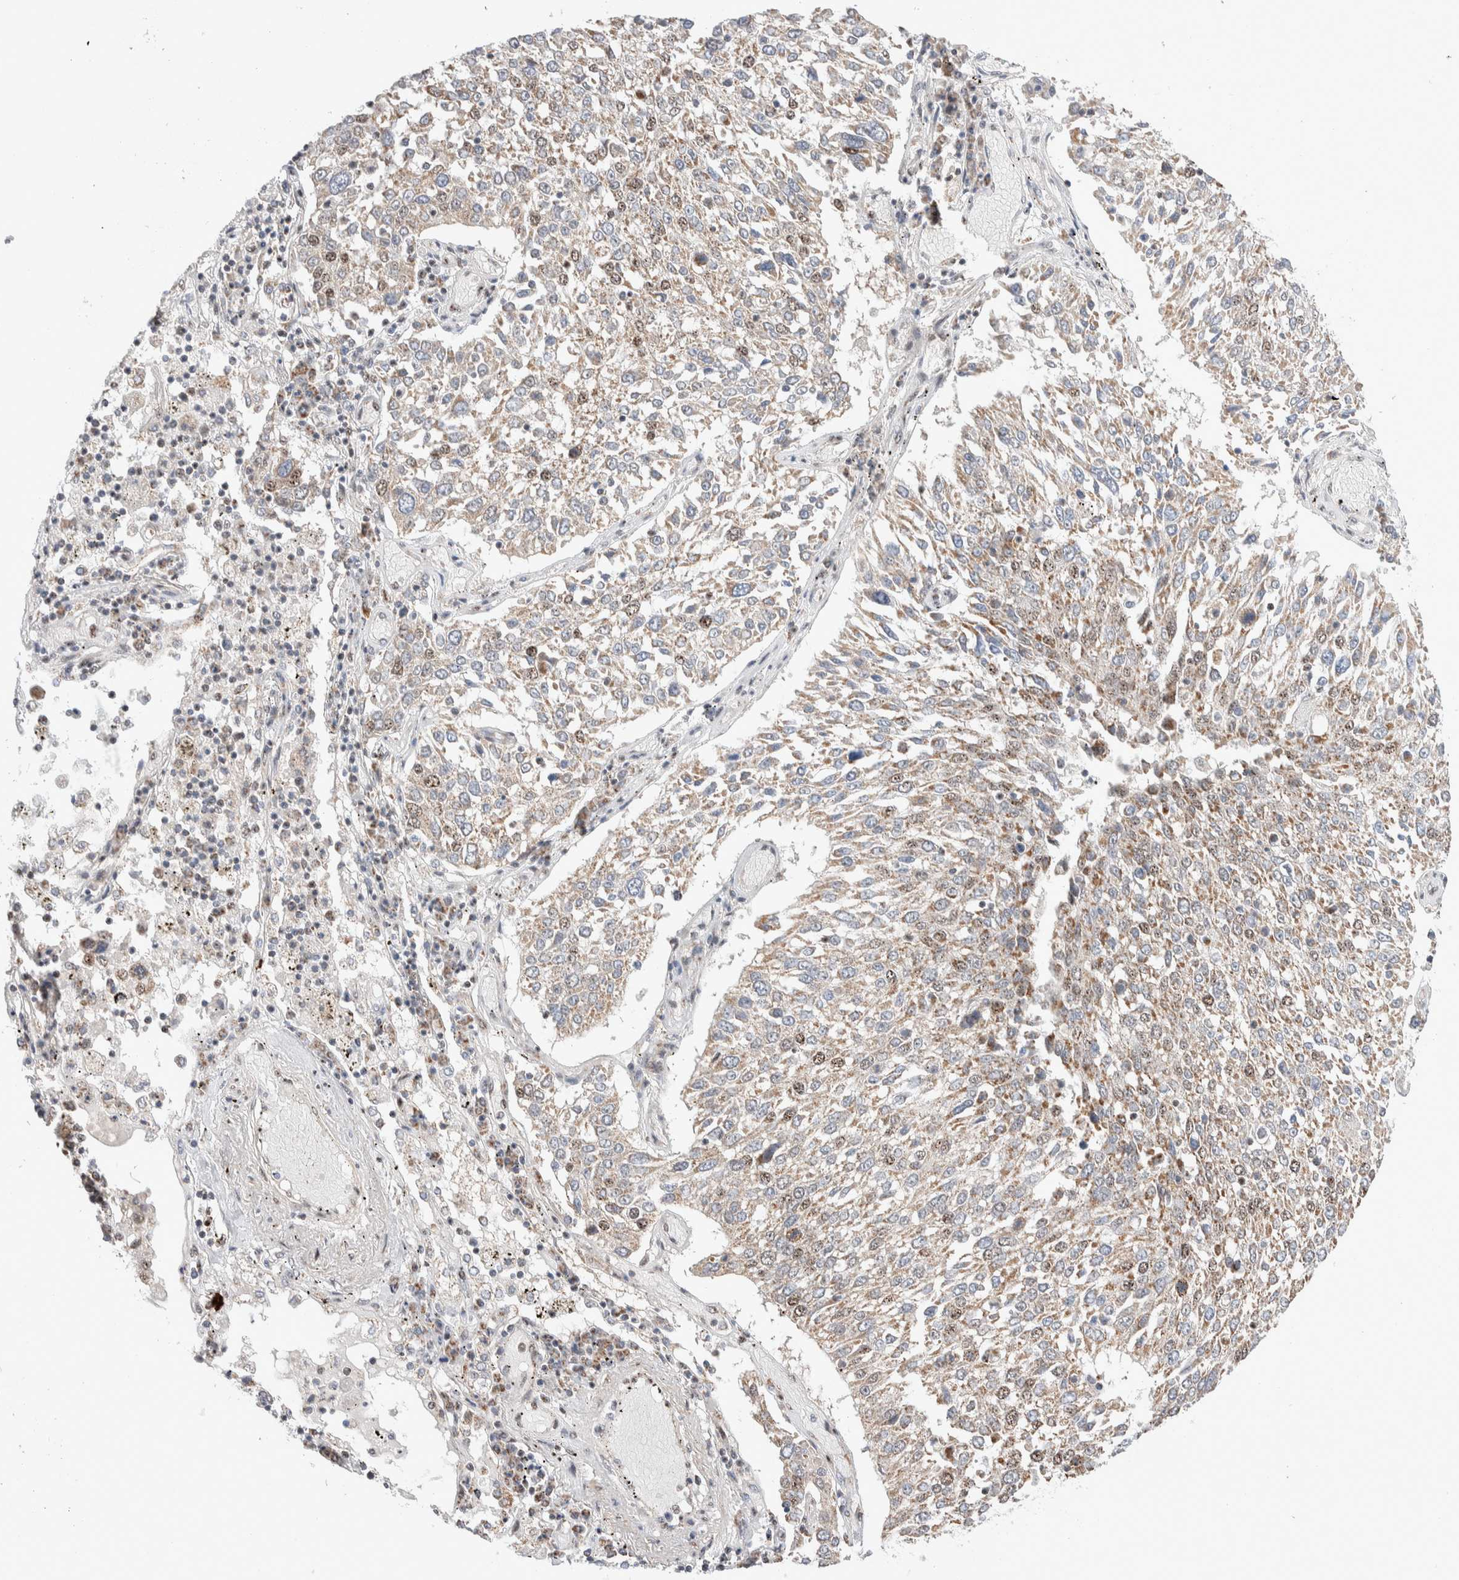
{"staining": {"intensity": "weak", "quantity": ">75%", "location": "cytoplasmic/membranous"}, "tissue": "lung cancer", "cell_type": "Tumor cells", "image_type": "cancer", "snomed": [{"axis": "morphology", "description": "Squamous cell carcinoma, NOS"}, {"axis": "topography", "description": "Lung"}], "caption": "Human lung squamous cell carcinoma stained with a protein marker shows weak staining in tumor cells.", "gene": "ZNF695", "patient": {"sex": "male", "age": 65}}